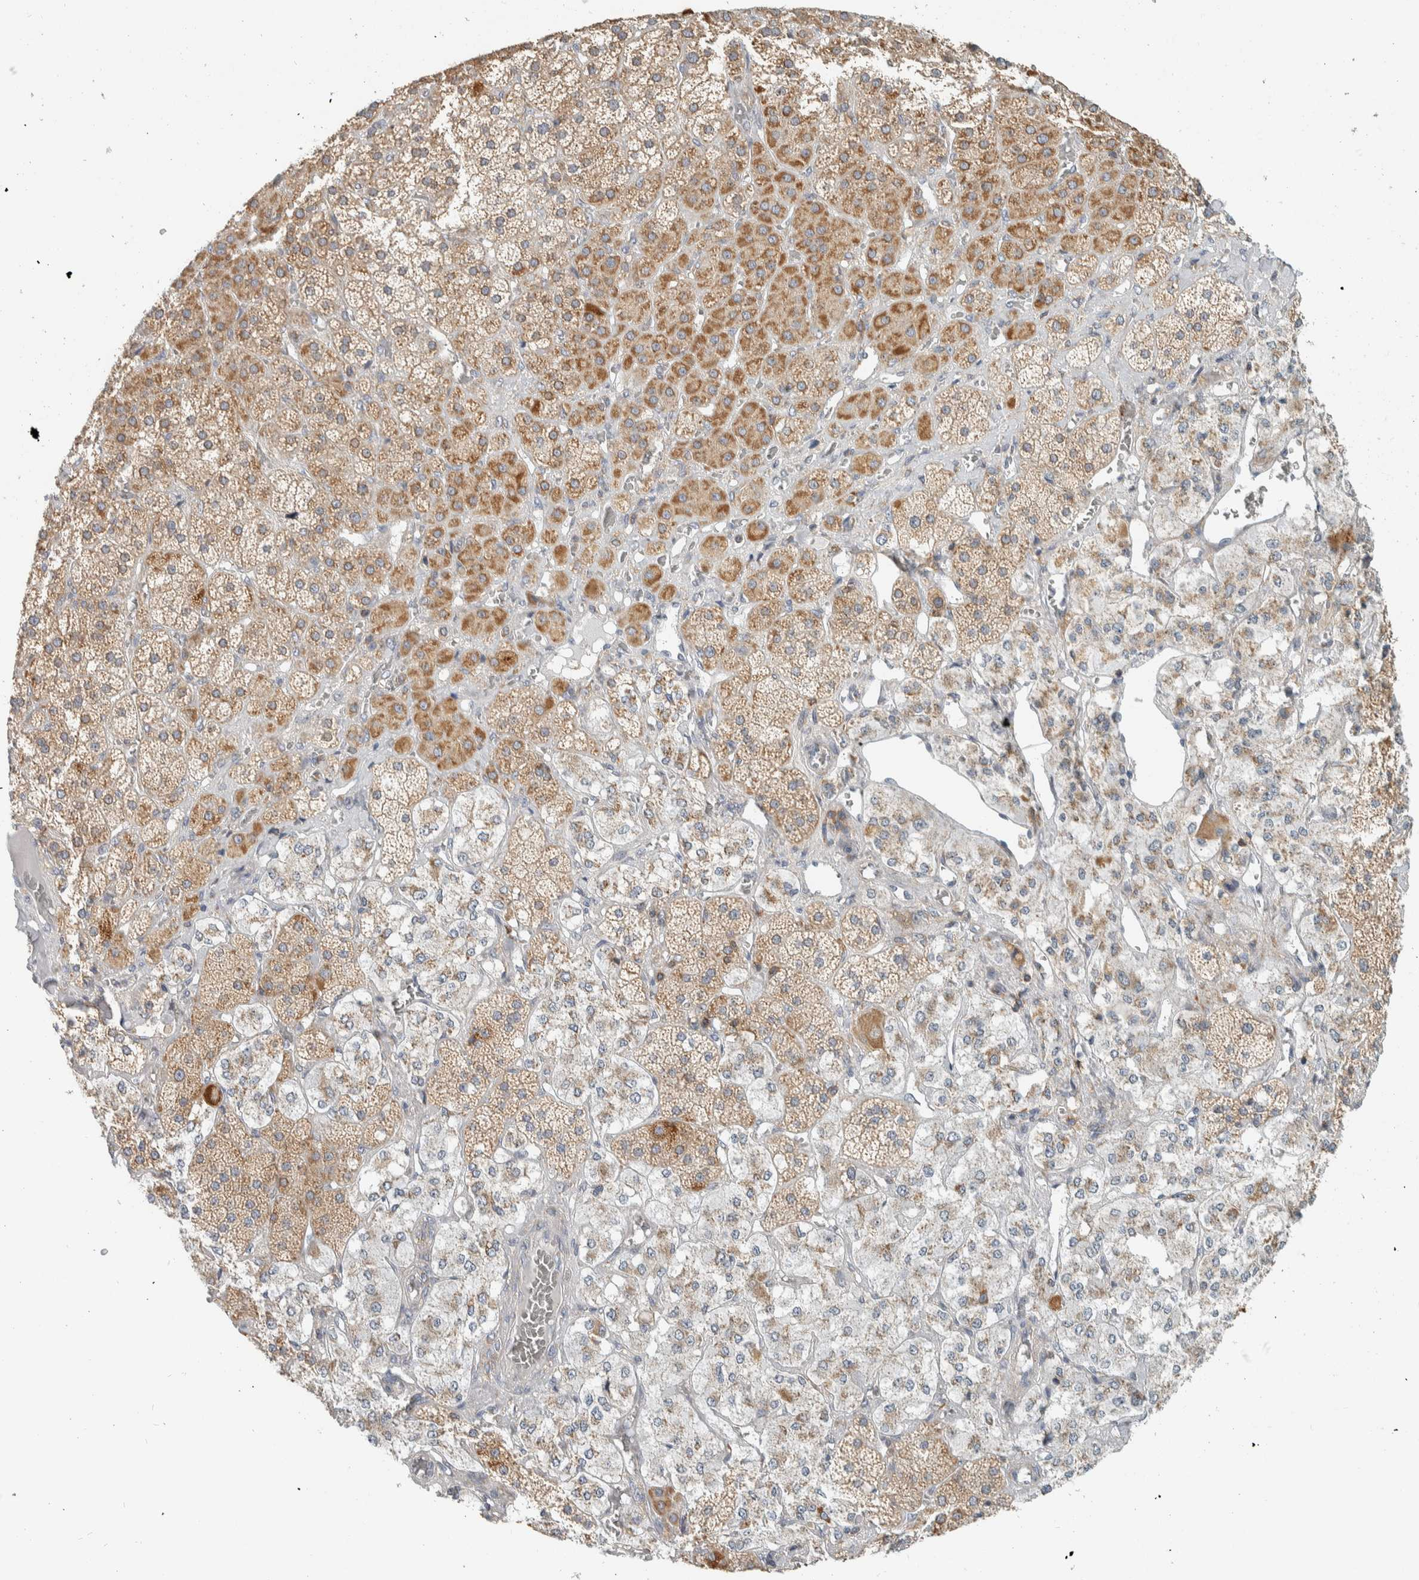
{"staining": {"intensity": "moderate", "quantity": "25%-75%", "location": "cytoplasmic/membranous"}, "tissue": "adrenal gland", "cell_type": "Glandular cells", "image_type": "normal", "snomed": [{"axis": "morphology", "description": "Normal tissue, NOS"}, {"axis": "topography", "description": "Adrenal gland"}], "caption": "A brown stain highlights moderate cytoplasmic/membranous staining of a protein in glandular cells of benign human adrenal gland.", "gene": "CCDC57", "patient": {"sex": "male", "age": 57}}